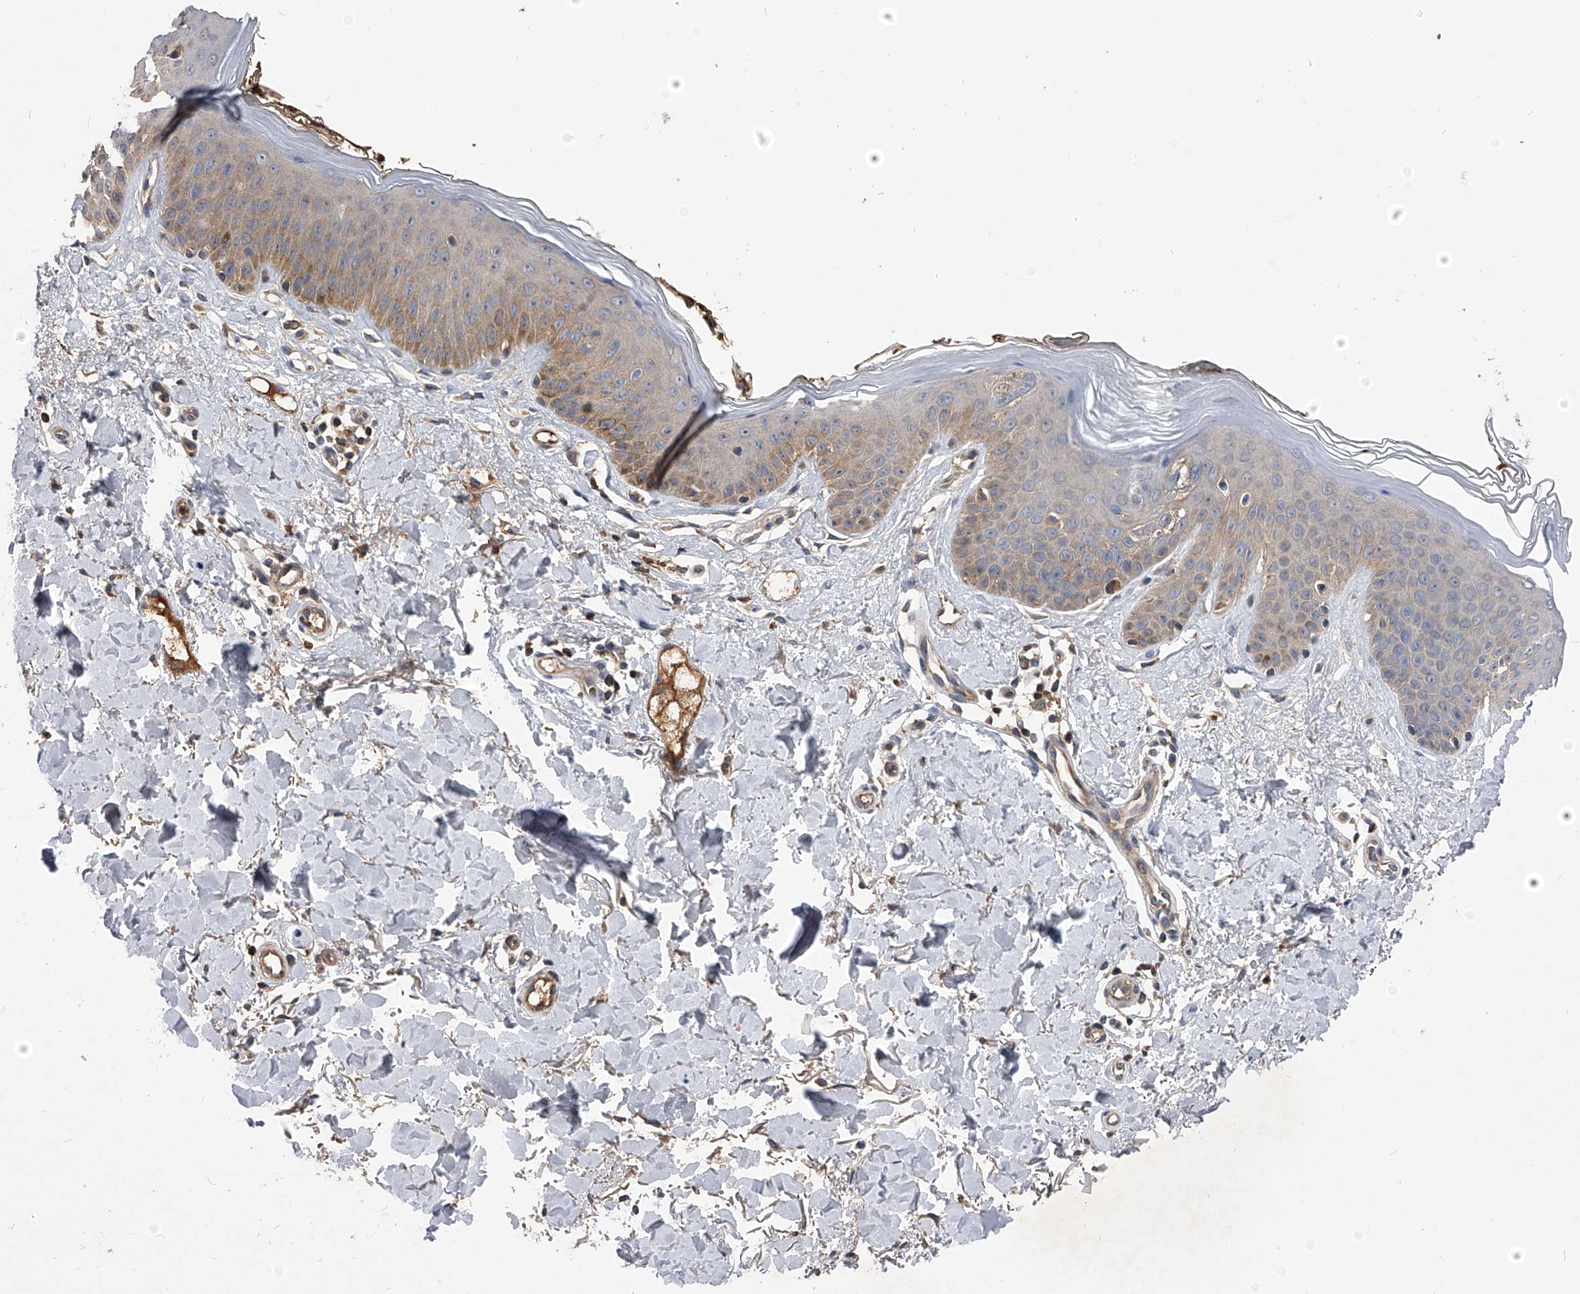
{"staining": {"intensity": "weak", "quantity": ">75%", "location": "cytoplasmic/membranous"}, "tissue": "skin", "cell_type": "Fibroblasts", "image_type": "normal", "snomed": [{"axis": "morphology", "description": "Normal tissue, NOS"}, {"axis": "topography", "description": "Skin"}], "caption": "The histopathology image demonstrates immunohistochemical staining of benign skin. There is weak cytoplasmic/membranous positivity is present in approximately >75% of fibroblasts. (IHC, brightfield microscopy, high magnification).", "gene": "CUL7", "patient": {"sex": "female", "age": 64}}